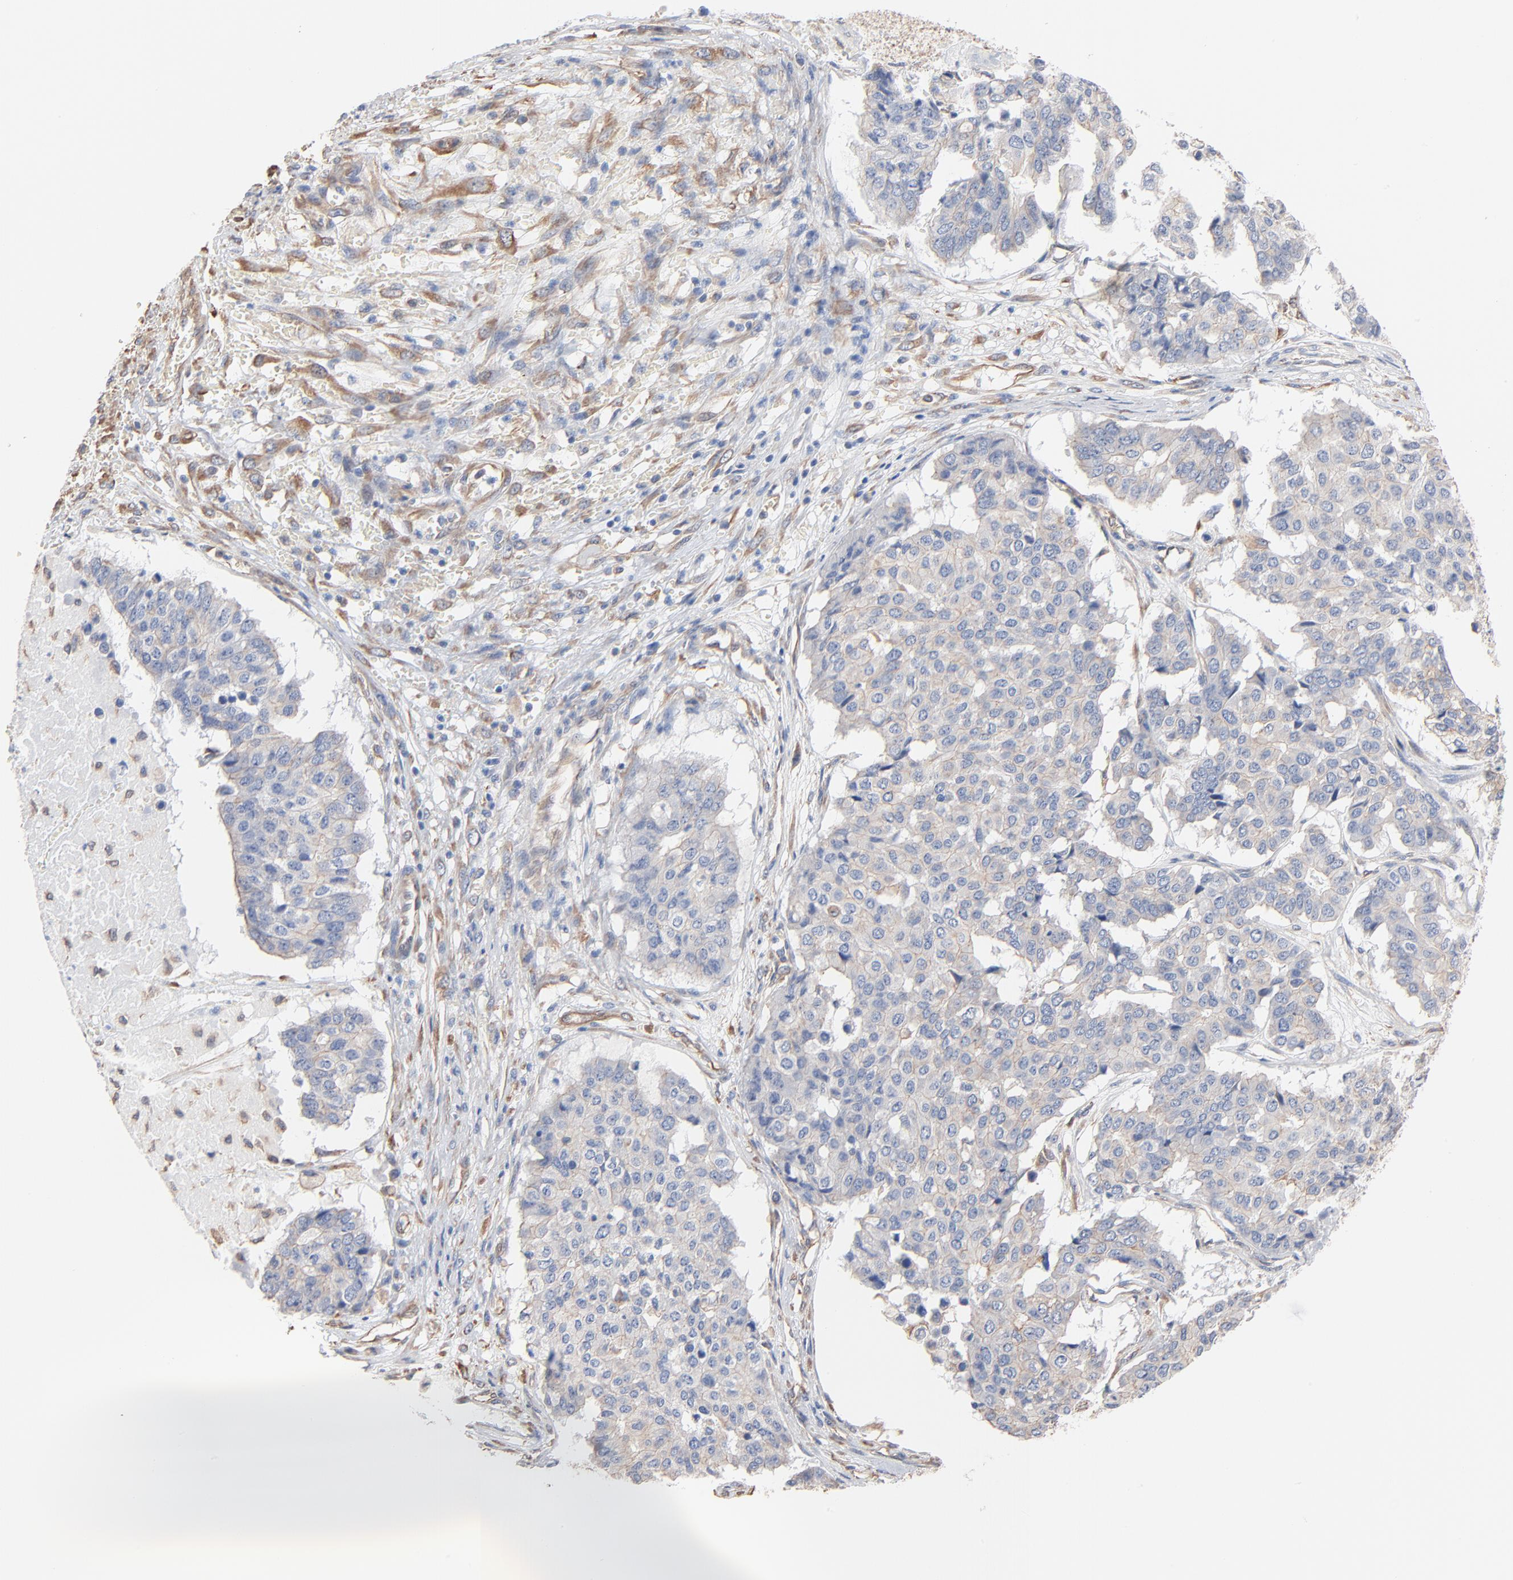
{"staining": {"intensity": "negative", "quantity": "none", "location": "none"}, "tissue": "pancreatic cancer", "cell_type": "Tumor cells", "image_type": "cancer", "snomed": [{"axis": "morphology", "description": "Adenocarcinoma, NOS"}, {"axis": "topography", "description": "Pancreas"}], "caption": "Micrograph shows no protein expression in tumor cells of pancreatic cancer tissue.", "gene": "ABCD4", "patient": {"sex": "male", "age": 50}}